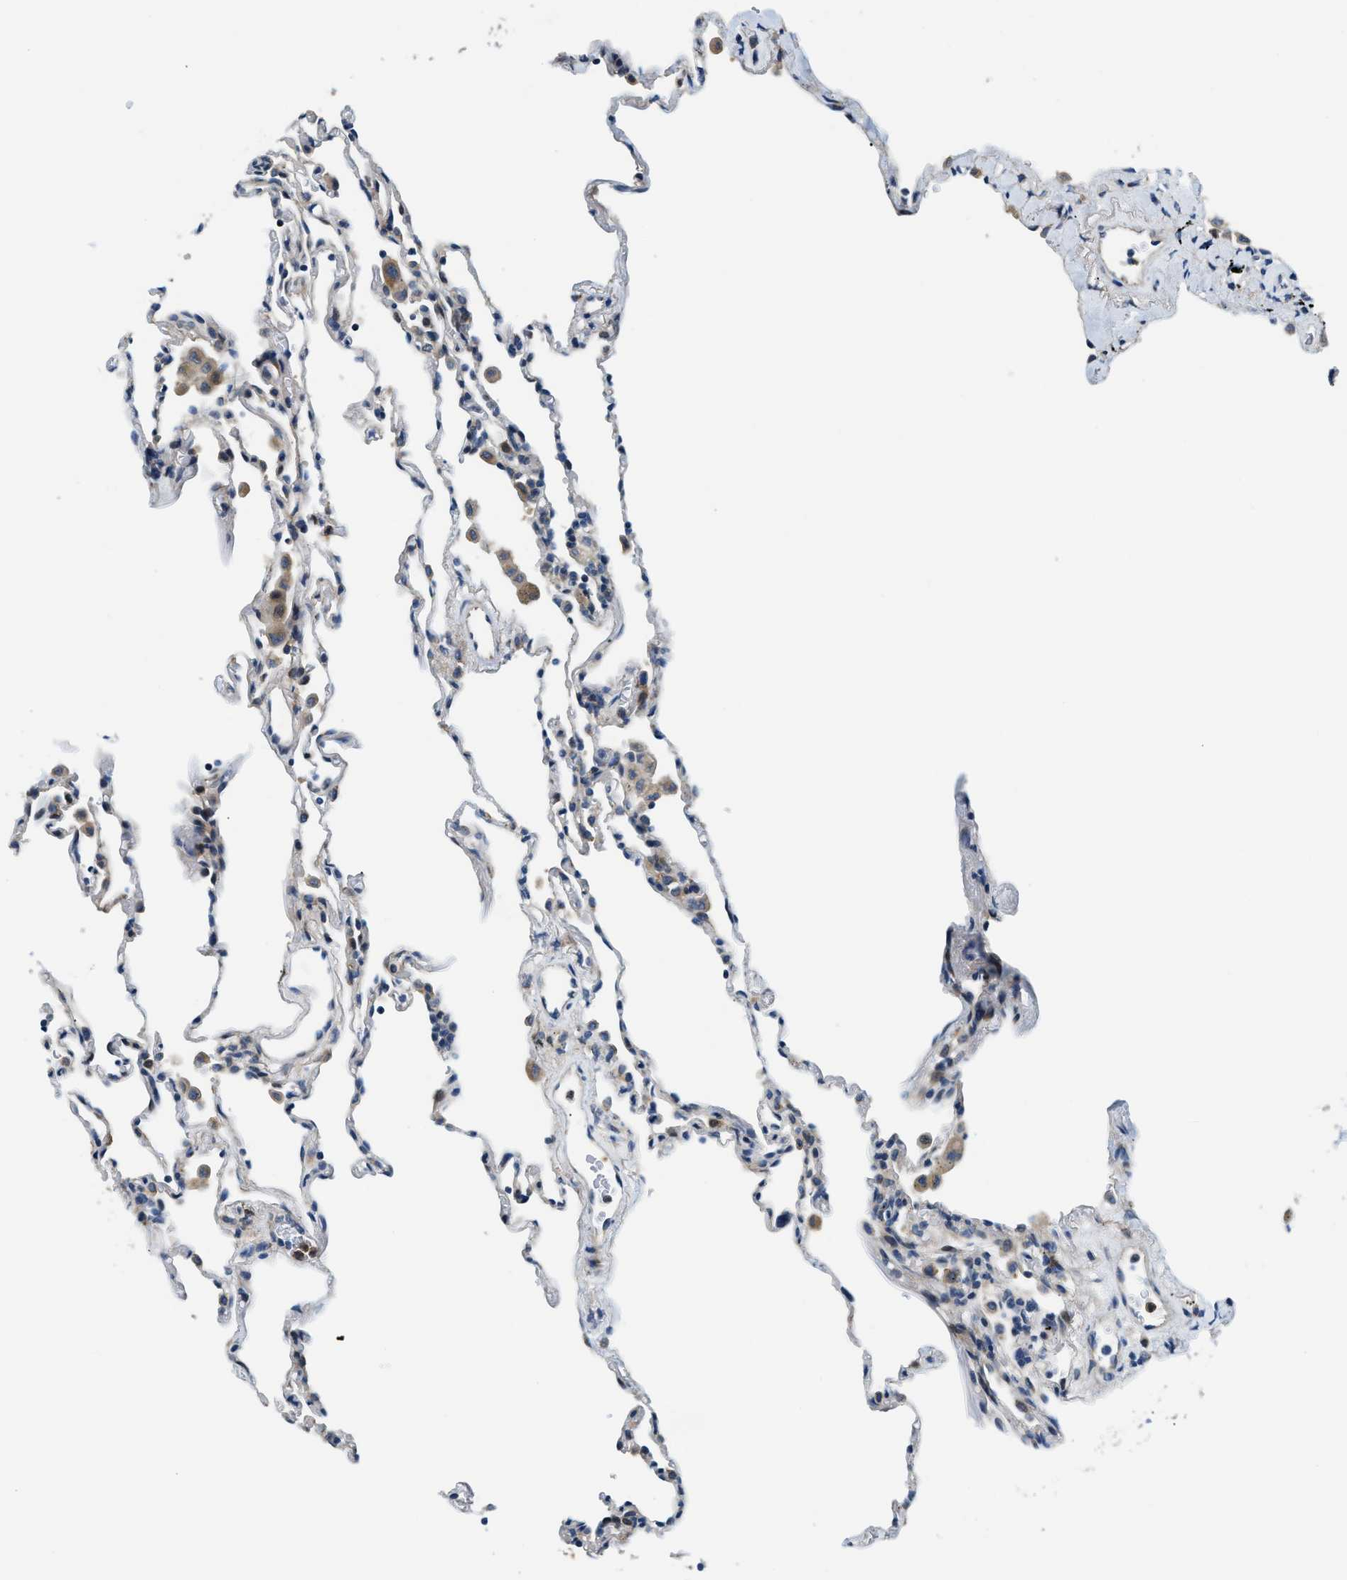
{"staining": {"intensity": "moderate", "quantity": "<25%", "location": "cytoplasmic/membranous"}, "tissue": "lung", "cell_type": "Alveolar cells", "image_type": "normal", "snomed": [{"axis": "morphology", "description": "Normal tissue, NOS"}, {"axis": "topography", "description": "Lung"}], "caption": "Immunohistochemistry (IHC) of normal lung shows low levels of moderate cytoplasmic/membranous expression in approximately <25% of alveolar cells.", "gene": "FUT8", "patient": {"sex": "male", "age": 59}}